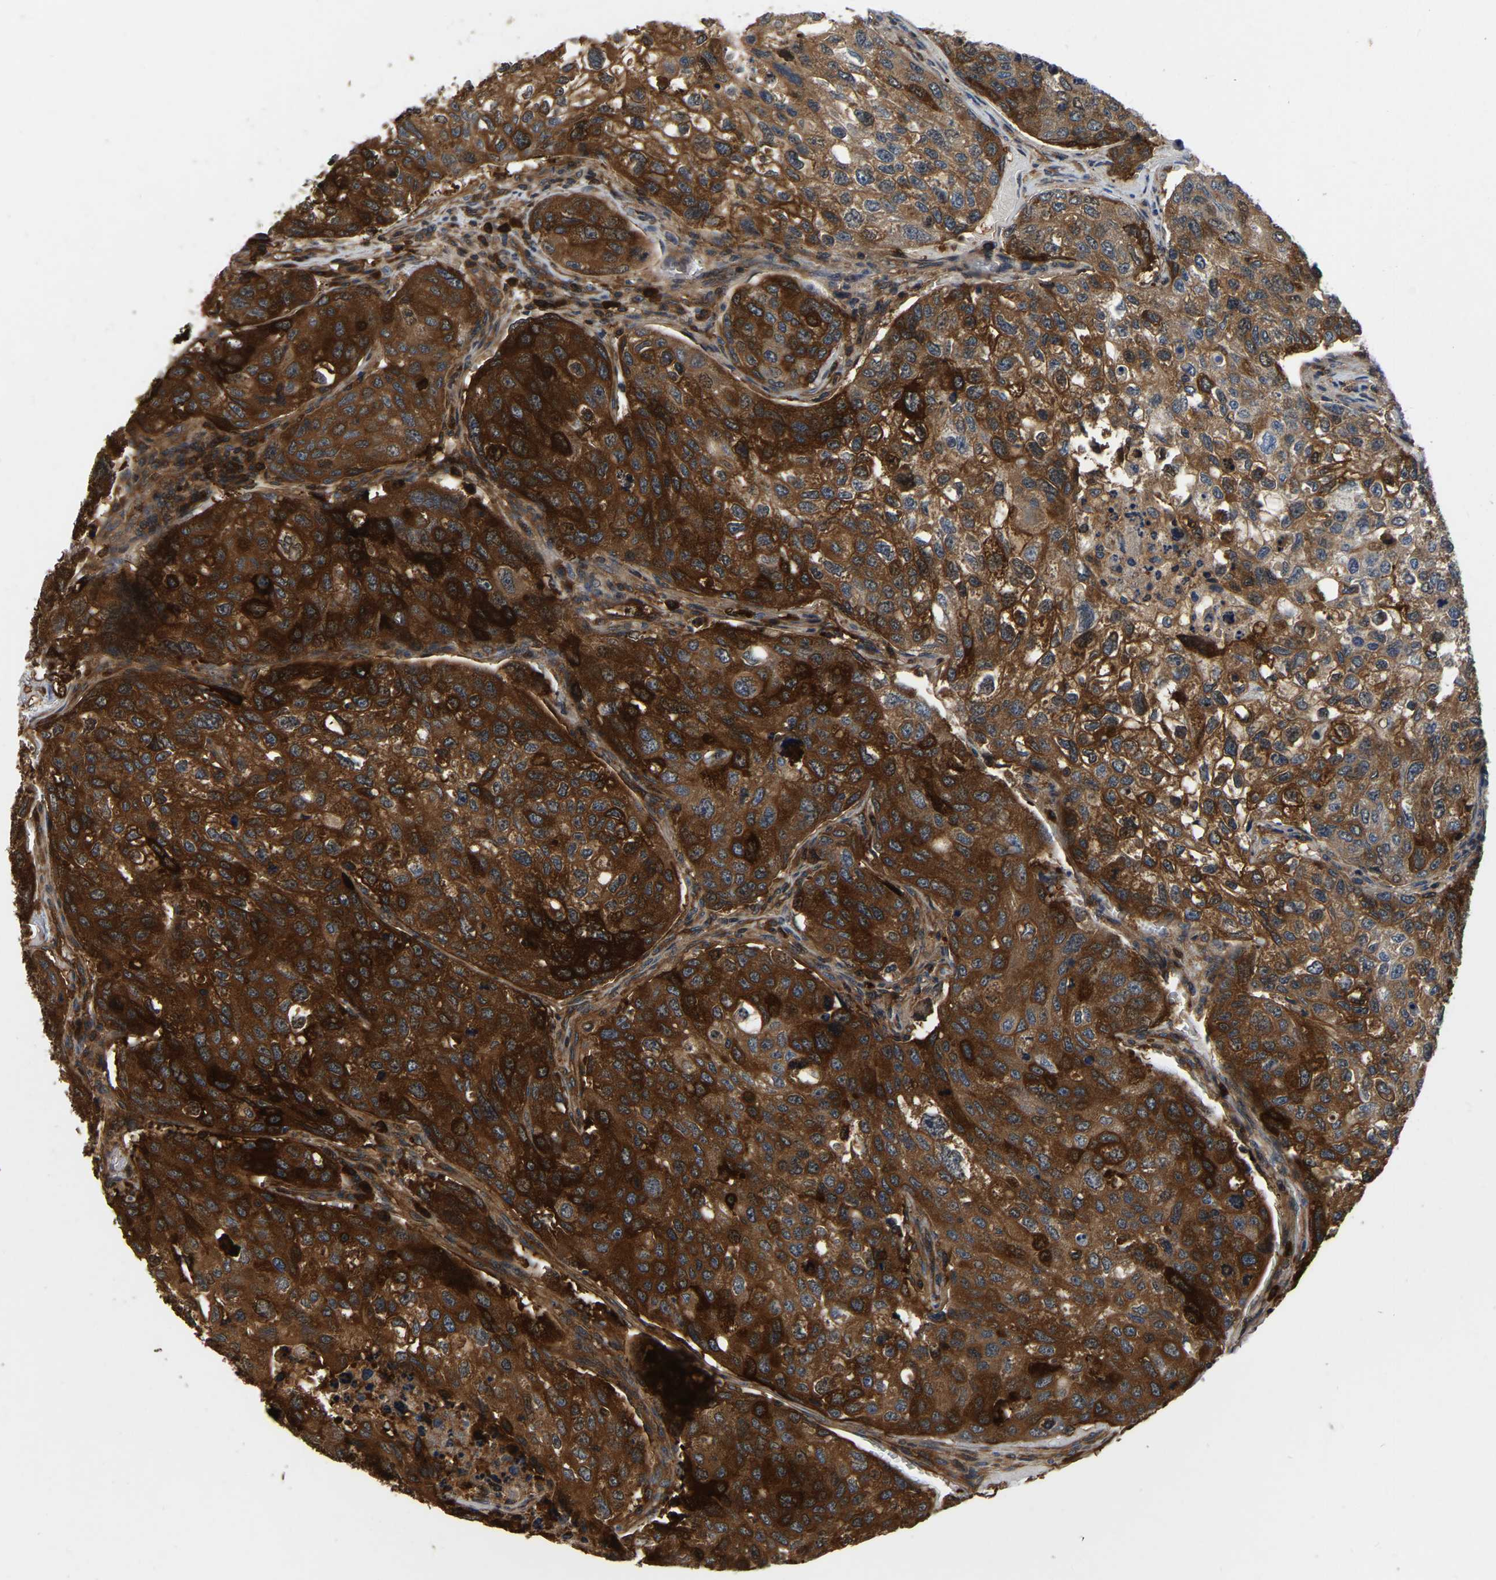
{"staining": {"intensity": "strong", "quantity": ">75%", "location": "cytoplasmic/membranous"}, "tissue": "urothelial cancer", "cell_type": "Tumor cells", "image_type": "cancer", "snomed": [{"axis": "morphology", "description": "Urothelial carcinoma, High grade"}, {"axis": "topography", "description": "Lymph node"}, {"axis": "topography", "description": "Urinary bladder"}], "caption": "Protein expression analysis of human high-grade urothelial carcinoma reveals strong cytoplasmic/membranous positivity in approximately >75% of tumor cells. (DAB = brown stain, brightfield microscopy at high magnification).", "gene": "GARS1", "patient": {"sex": "male", "age": 51}}